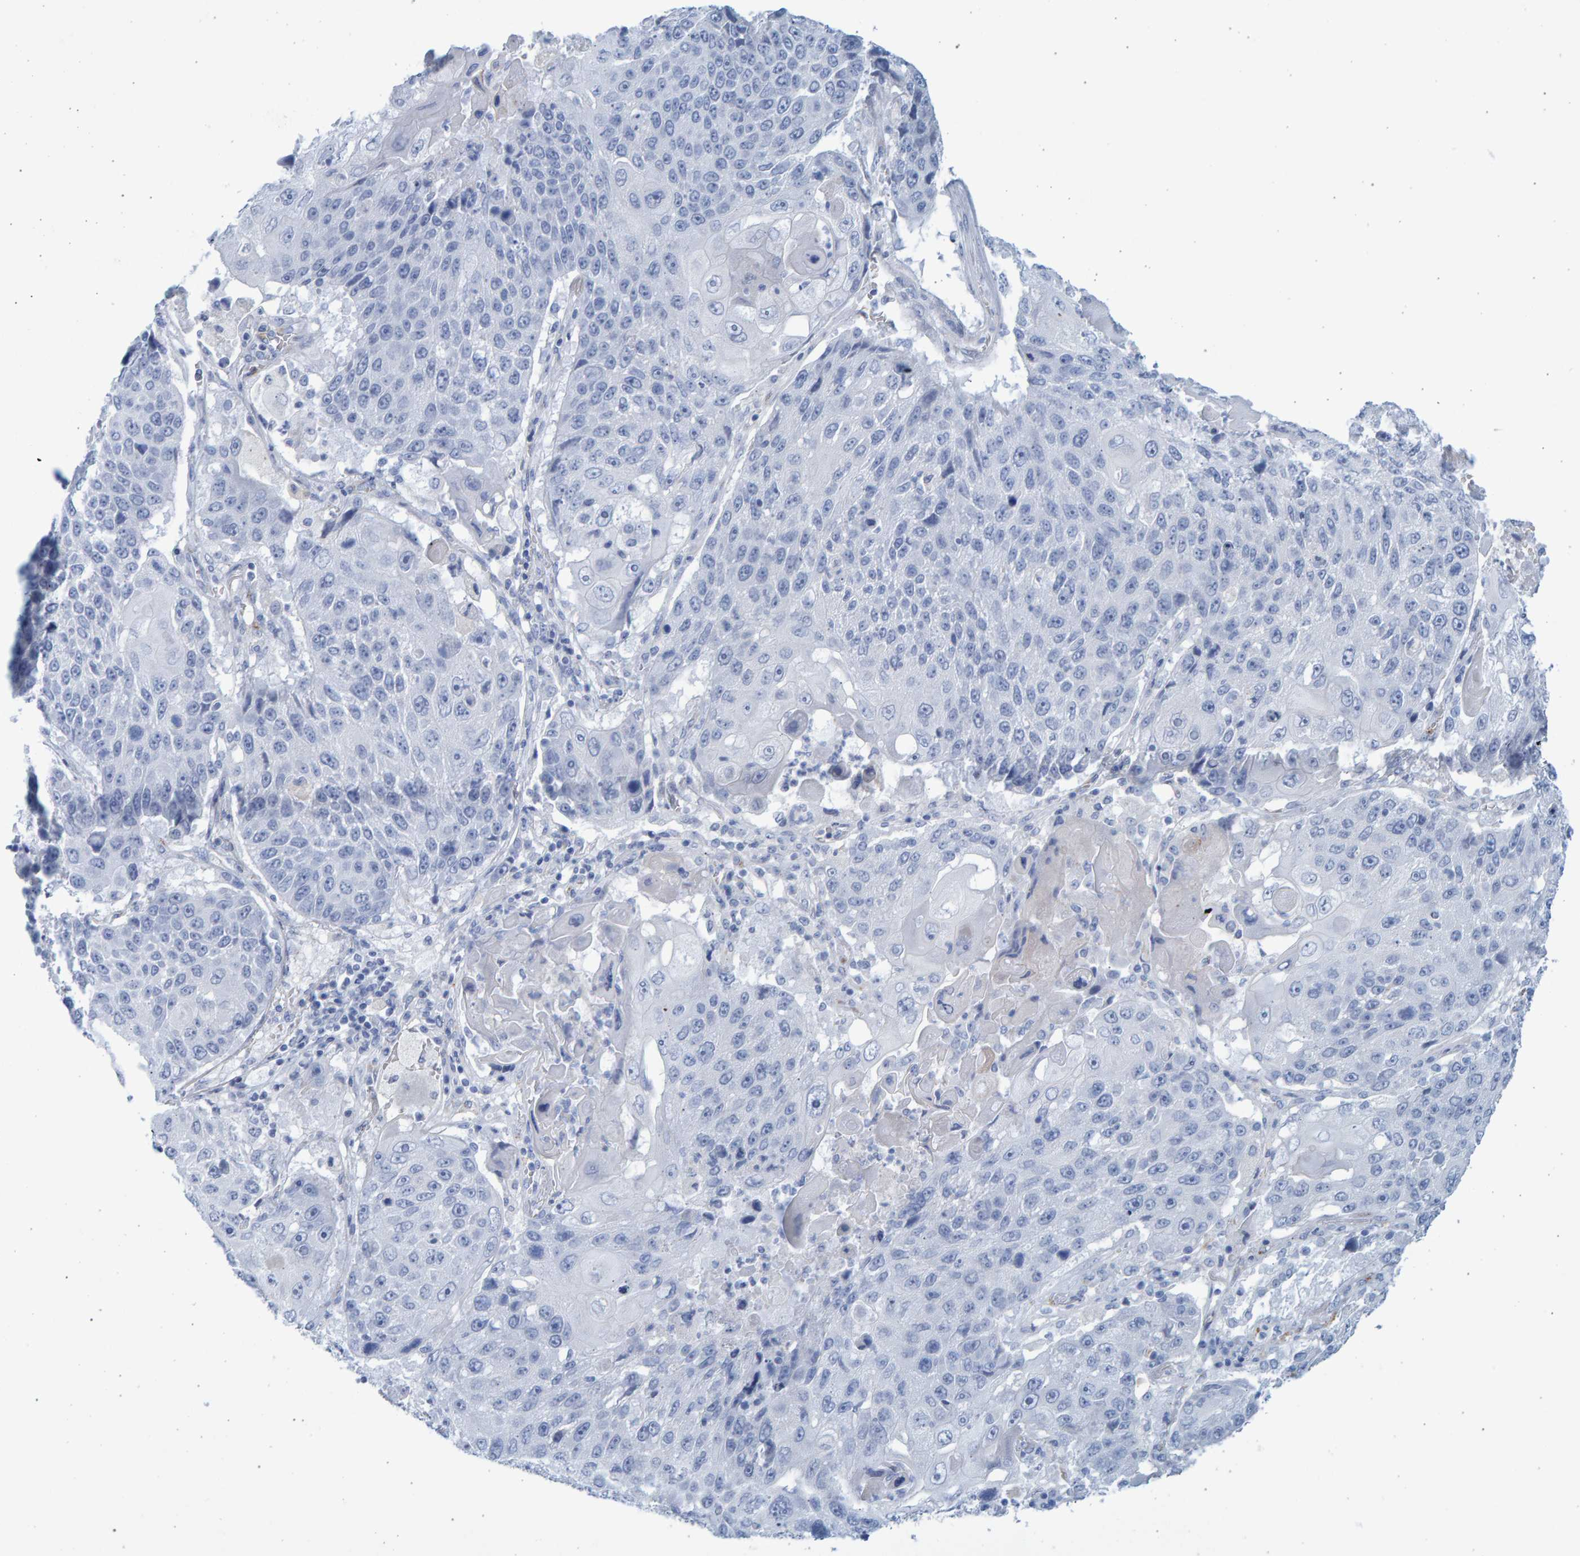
{"staining": {"intensity": "negative", "quantity": "none", "location": "none"}, "tissue": "lung cancer", "cell_type": "Tumor cells", "image_type": "cancer", "snomed": [{"axis": "morphology", "description": "Squamous cell carcinoma, NOS"}, {"axis": "topography", "description": "Lung"}], "caption": "This is a histopathology image of IHC staining of squamous cell carcinoma (lung), which shows no positivity in tumor cells.", "gene": "SLC34A3", "patient": {"sex": "male", "age": 61}}